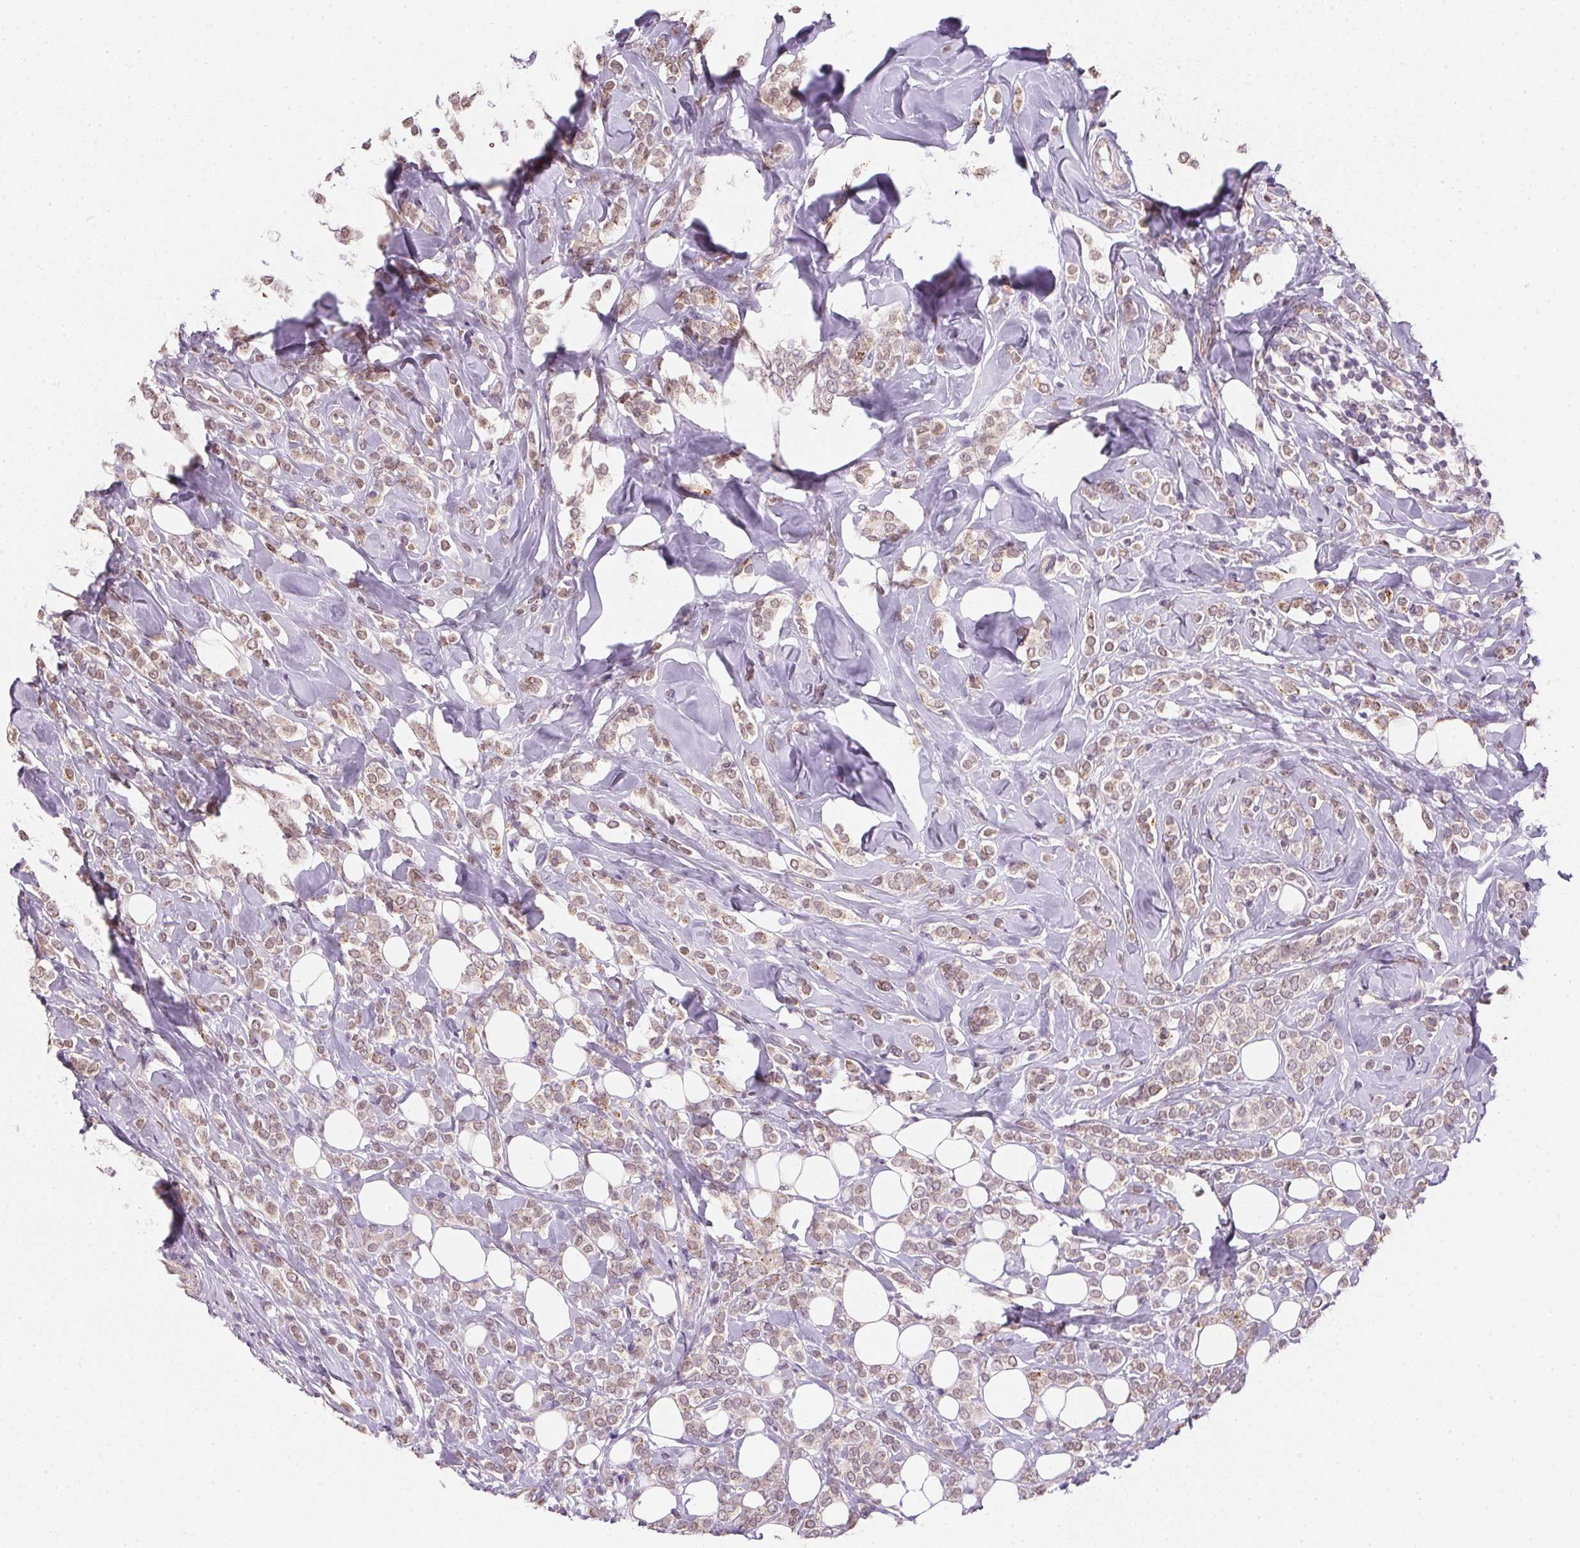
{"staining": {"intensity": "weak", "quantity": ">75%", "location": "cytoplasmic/membranous"}, "tissue": "breast cancer", "cell_type": "Tumor cells", "image_type": "cancer", "snomed": [{"axis": "morphology", "description": "Lobular carcinoma"}, {"axis": "topography", "description": "Breast"}], "caption": "Breast lobular carcinoma stained with immunohistochemistry reveals weak cytoplasmic/membranous staining in about >75% of tumor cells. Nuclei are stained in blue.", "gene": "METTL13", "patient": {"sex": "female", "age": 49}}